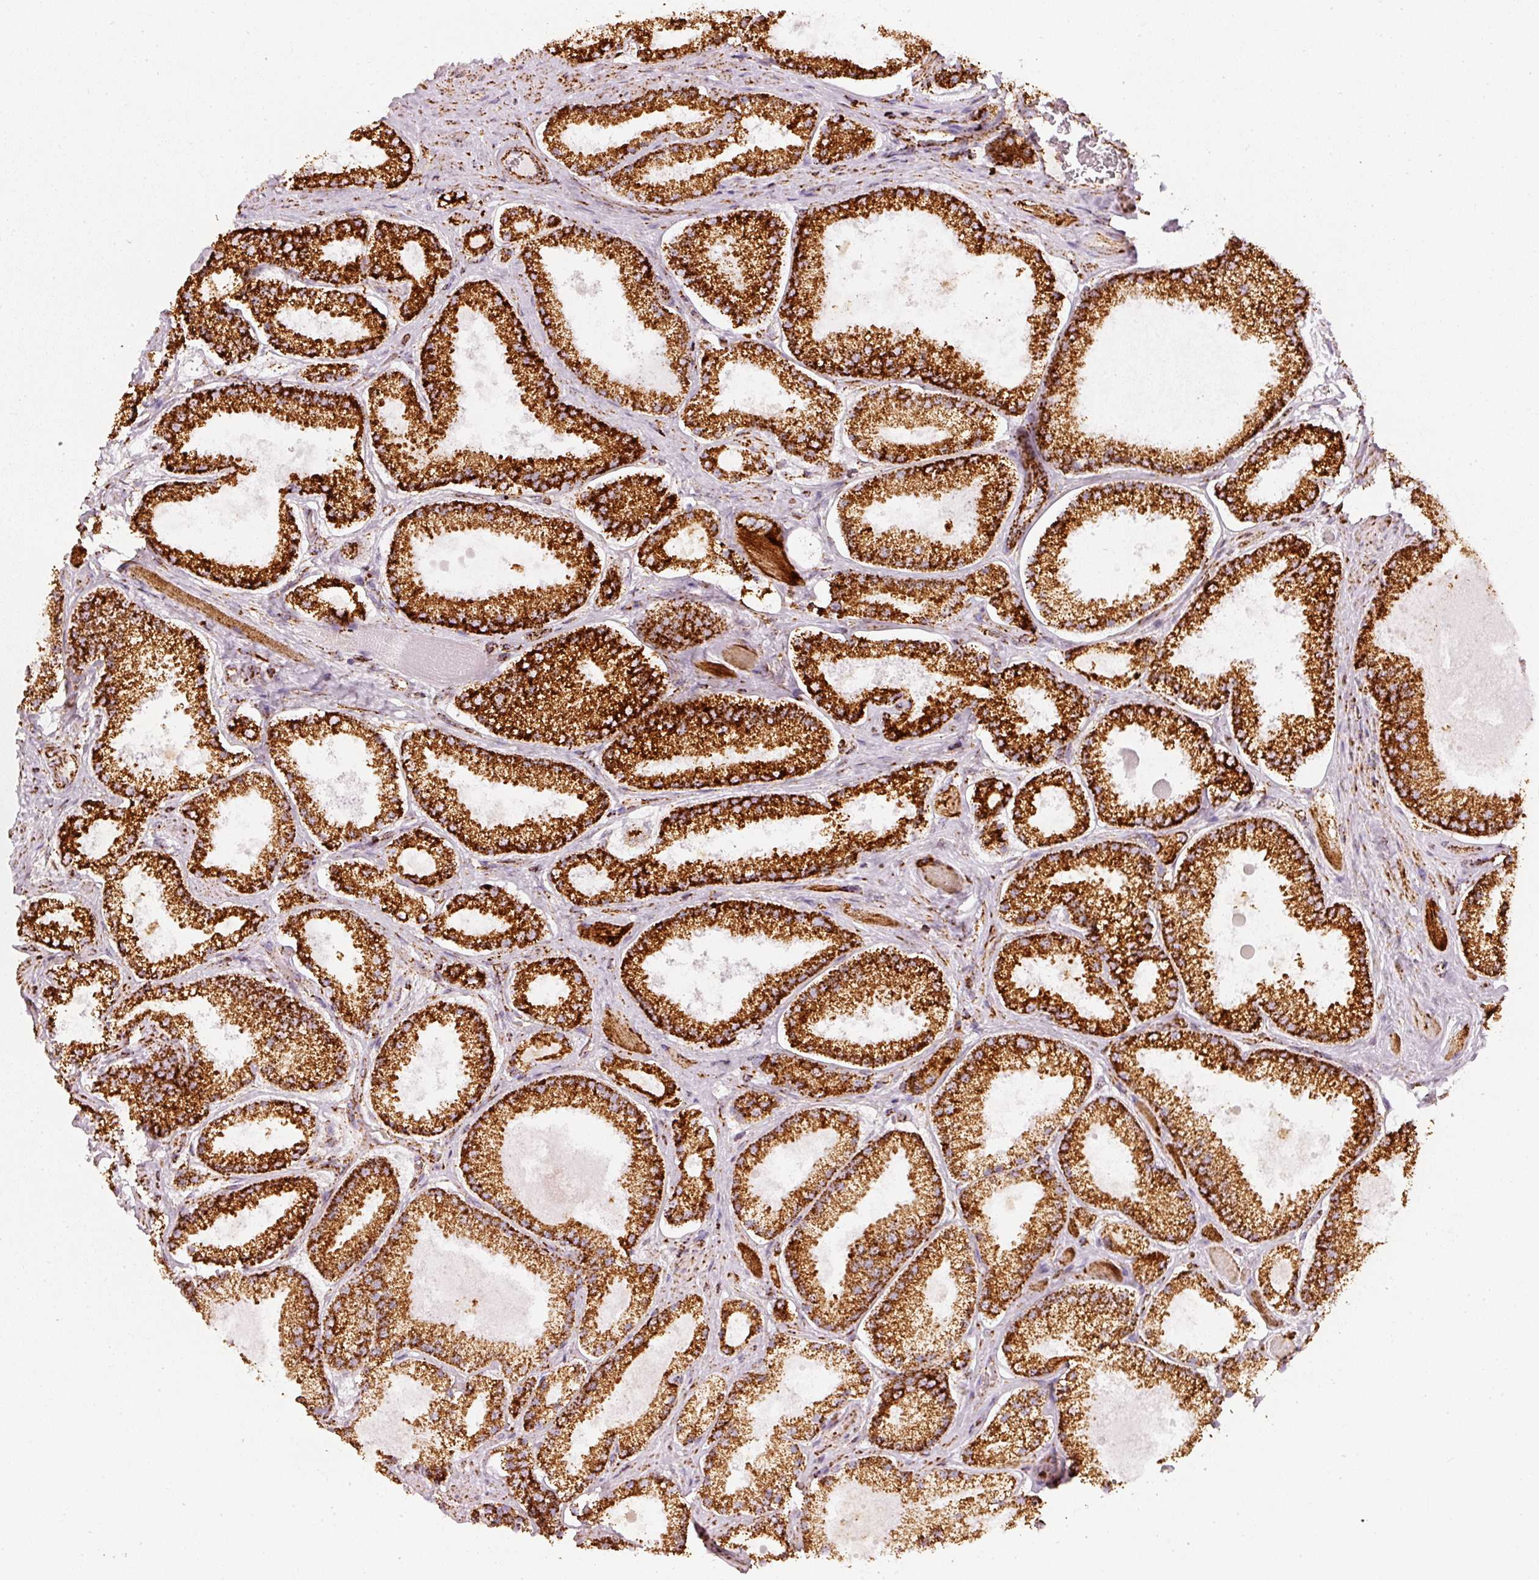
{"staining": {"intensity": "strong", "quantity": ">75%", "location": "cytoplasmic/membranous"}, "tissue": "prostate cancer", "cell_type": "Tumor cells", "image_type": "cancer", "snomed": [{"axis": "morphology", "description": "Adenocarcinoma, High grade"}, {"axis": "topography", "description": "Prostate"}], "caption": "Protein expression analysis of high-grade adenocarcinoma (prostate) demonstrates strong cytoplasmic/membranous expression in approximately >75% of tumor cells.", "gene": "MT-CO2", "patient": {"sex": "male", "age": 68}}